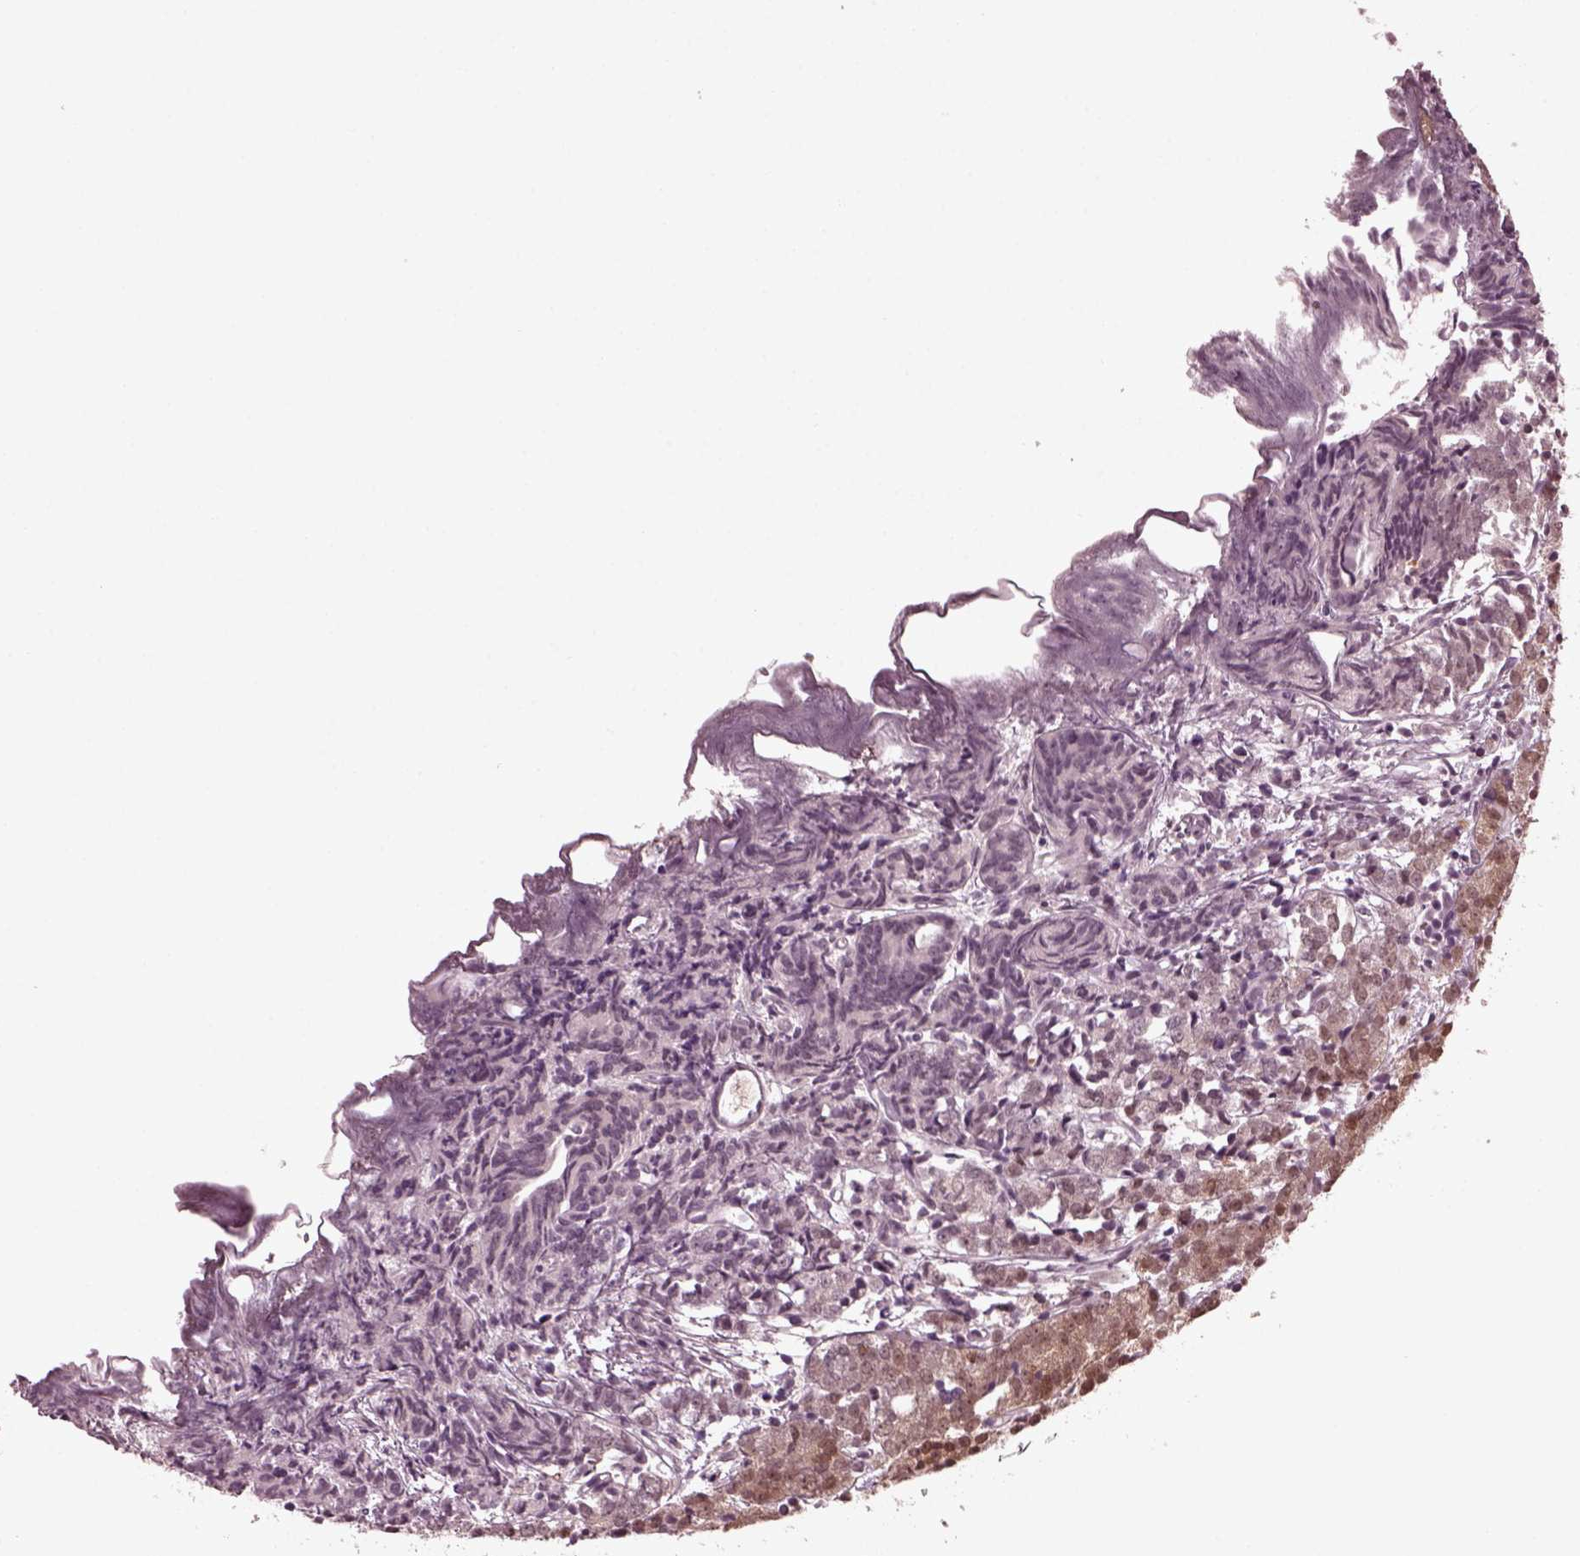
{"staining": {"intensity": "moderate", "quantity": "<25%", "location": "nuclear"}, "tissue": "prostate cancer", "cell_type": "Tumor cells", "image_type": "cancer", "snomed": [{"axis": "morphology", "description": "Adenocarcinoma, High grade"}, {"axis": "topography", "description": "Prostate"}], "caption": "Immunohistochemistry (DAB (3,3'-diaminobenzidine)) staining of human prostate cancer shows moderate nuclear protein staining in approximately <25% of tumor cells.", "gene": "TRIB3", "patient": {"sex": "male", "age": 53}}